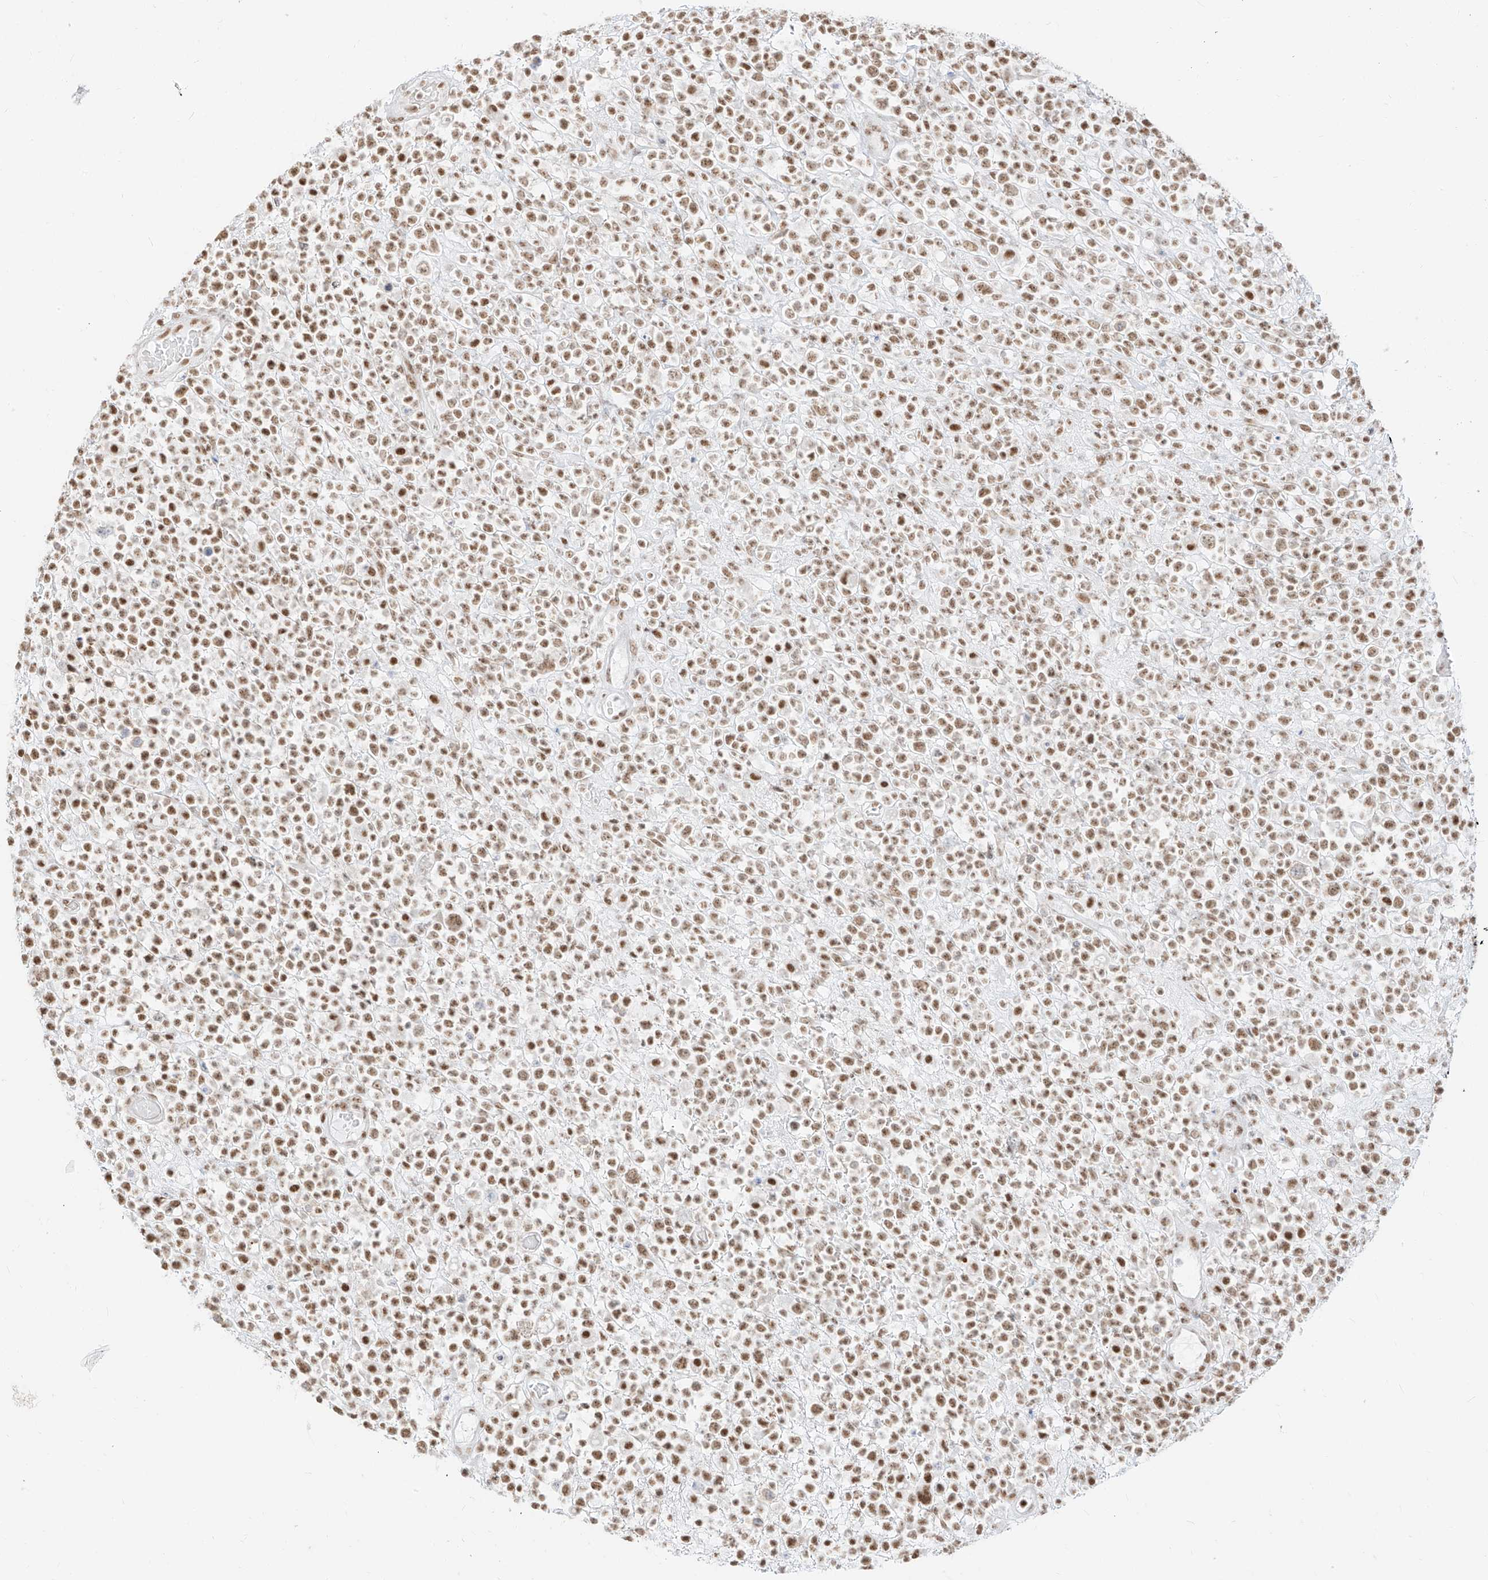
{"staining": {"intensity": "moderate", "quantity": ">75%", "location": "nuclear"}, "tissue": "lymphoma", "cell_type": "Tumor cells", "image_type": "cancer", "snomed": [{"axis": "morphology", "description": "Malignant lymphoma, non-Hodgkin's type, High grade"}, {"axis": "topography", "description": "Colon"}], "caption": "IHC photomicrograph of human malignant lymphoma, non-Hodgkin's type (high-grade) stained for a protein (brown), which shows medium levels of moderate nuclear expression in about >75% of tumor cells.", "gene": "SUPT5H", "patient": {"sex": "female", "age": 53}}